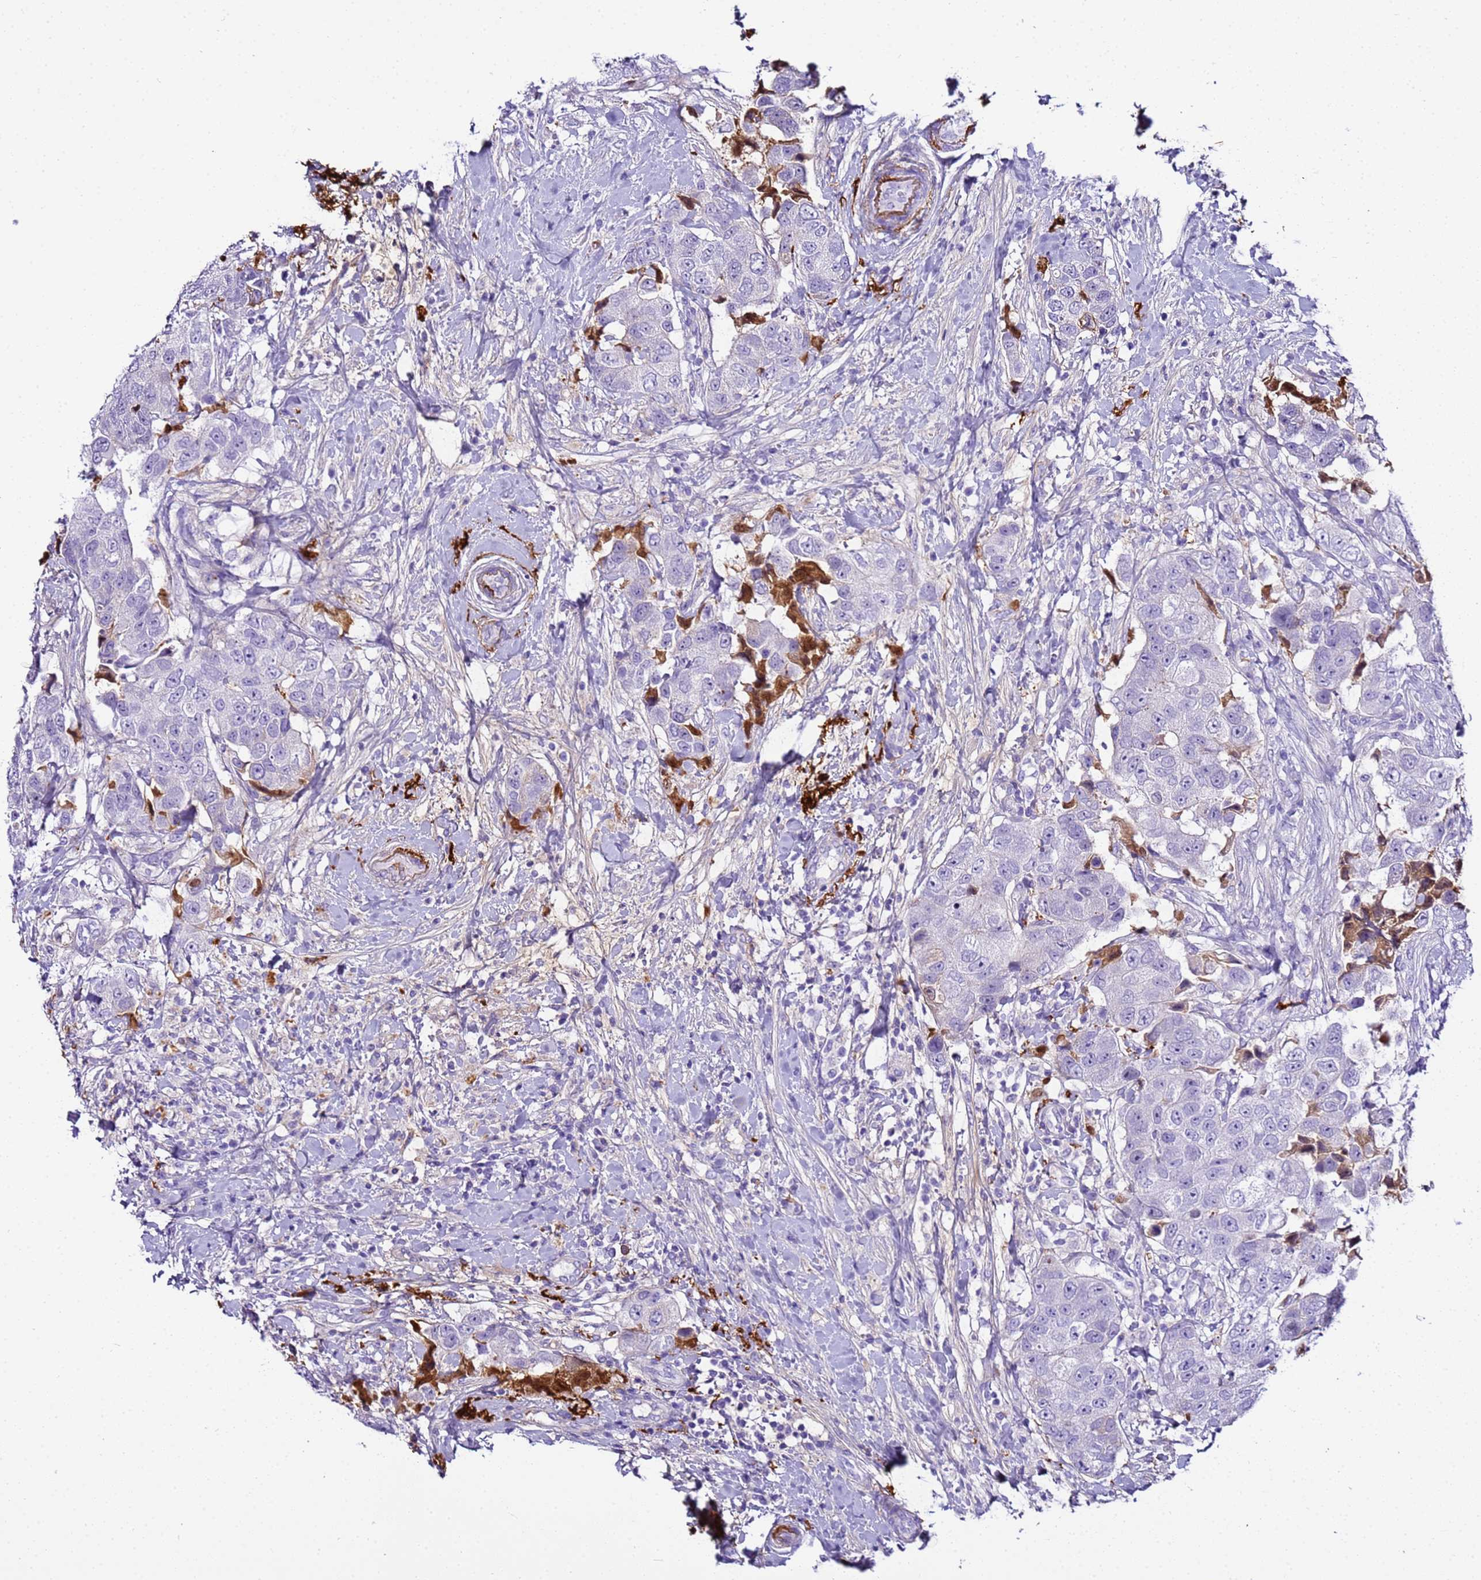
{"staining": {"intensity": "negative", "quantity": "none", "location": "none"}, "tissue": "breast cancer", "cell_type": "Tumor cells", "image_type": "cancer", "snomed": [{"axis": "morphology", "description": "Normal tissue, NOS"}, {"axis": "morphology", "description": "Duct carcinoma"}, {"axis": "topography", "description": "Breast"}], "caption": "This is an immunohistochemistry histopathology image of breast cancer (intraductal carcinoma). There is no staining in tumor cells.", "gene": "CFHR2", "patient": {"sex": "female", "age": 62}}